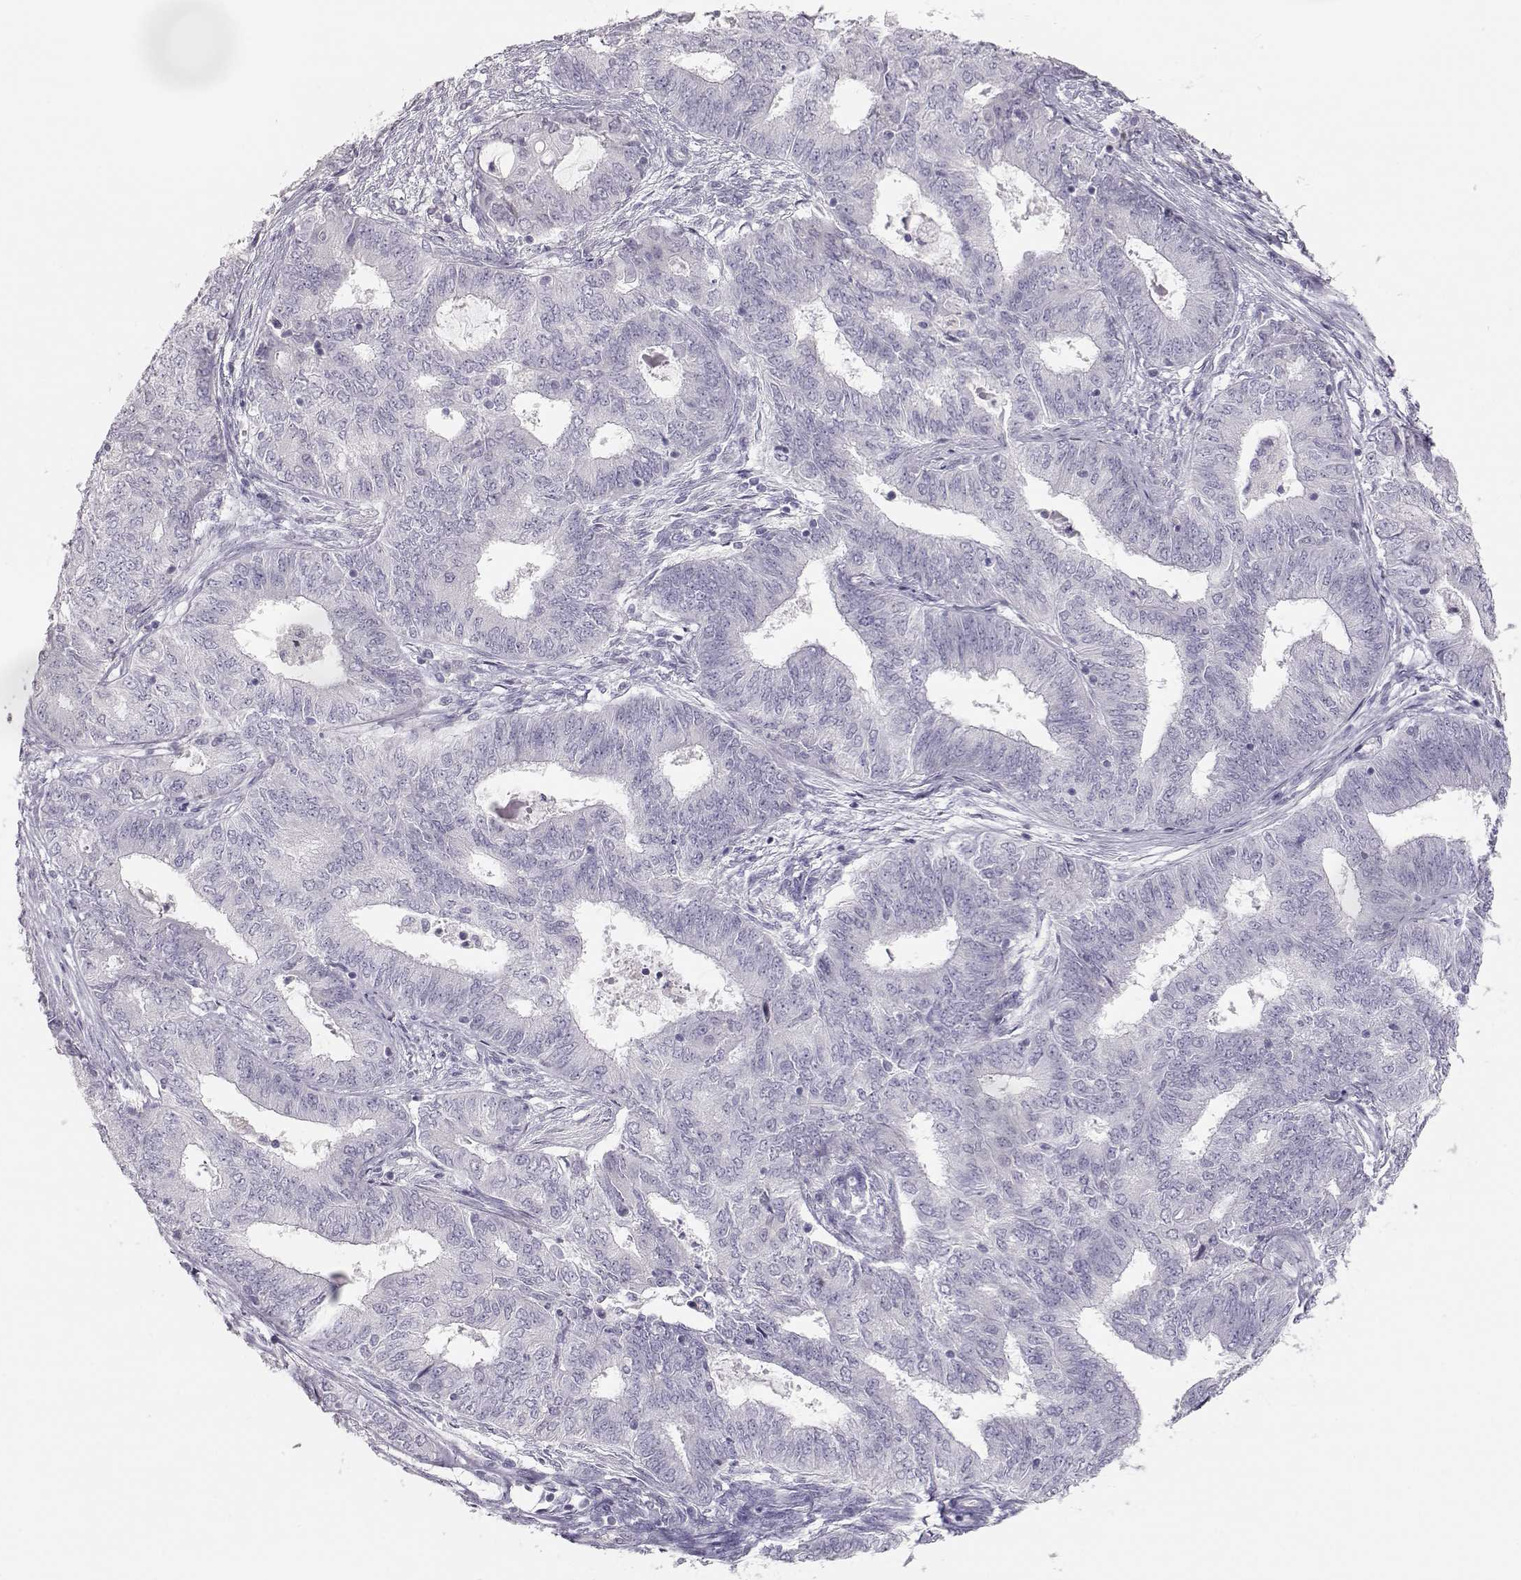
{"staining": {"intensity": "negative", "quantity": "none", "location": "none"}, "tissue": "endometrial cancer", "cell_type": "Tumor cells", "image_type": "cancer", "snomed": [{"axis": "morphology", "description": "Adenocarcinoma, NOS"}, {"axis": "topography", "description": "Endometrium"}], "caption": "Human endometrial cancer stained for a protein using IHC displays no staining in tumor cells.", "gene": "LEPR", "patient": {"sex": "female", "age": 62}}